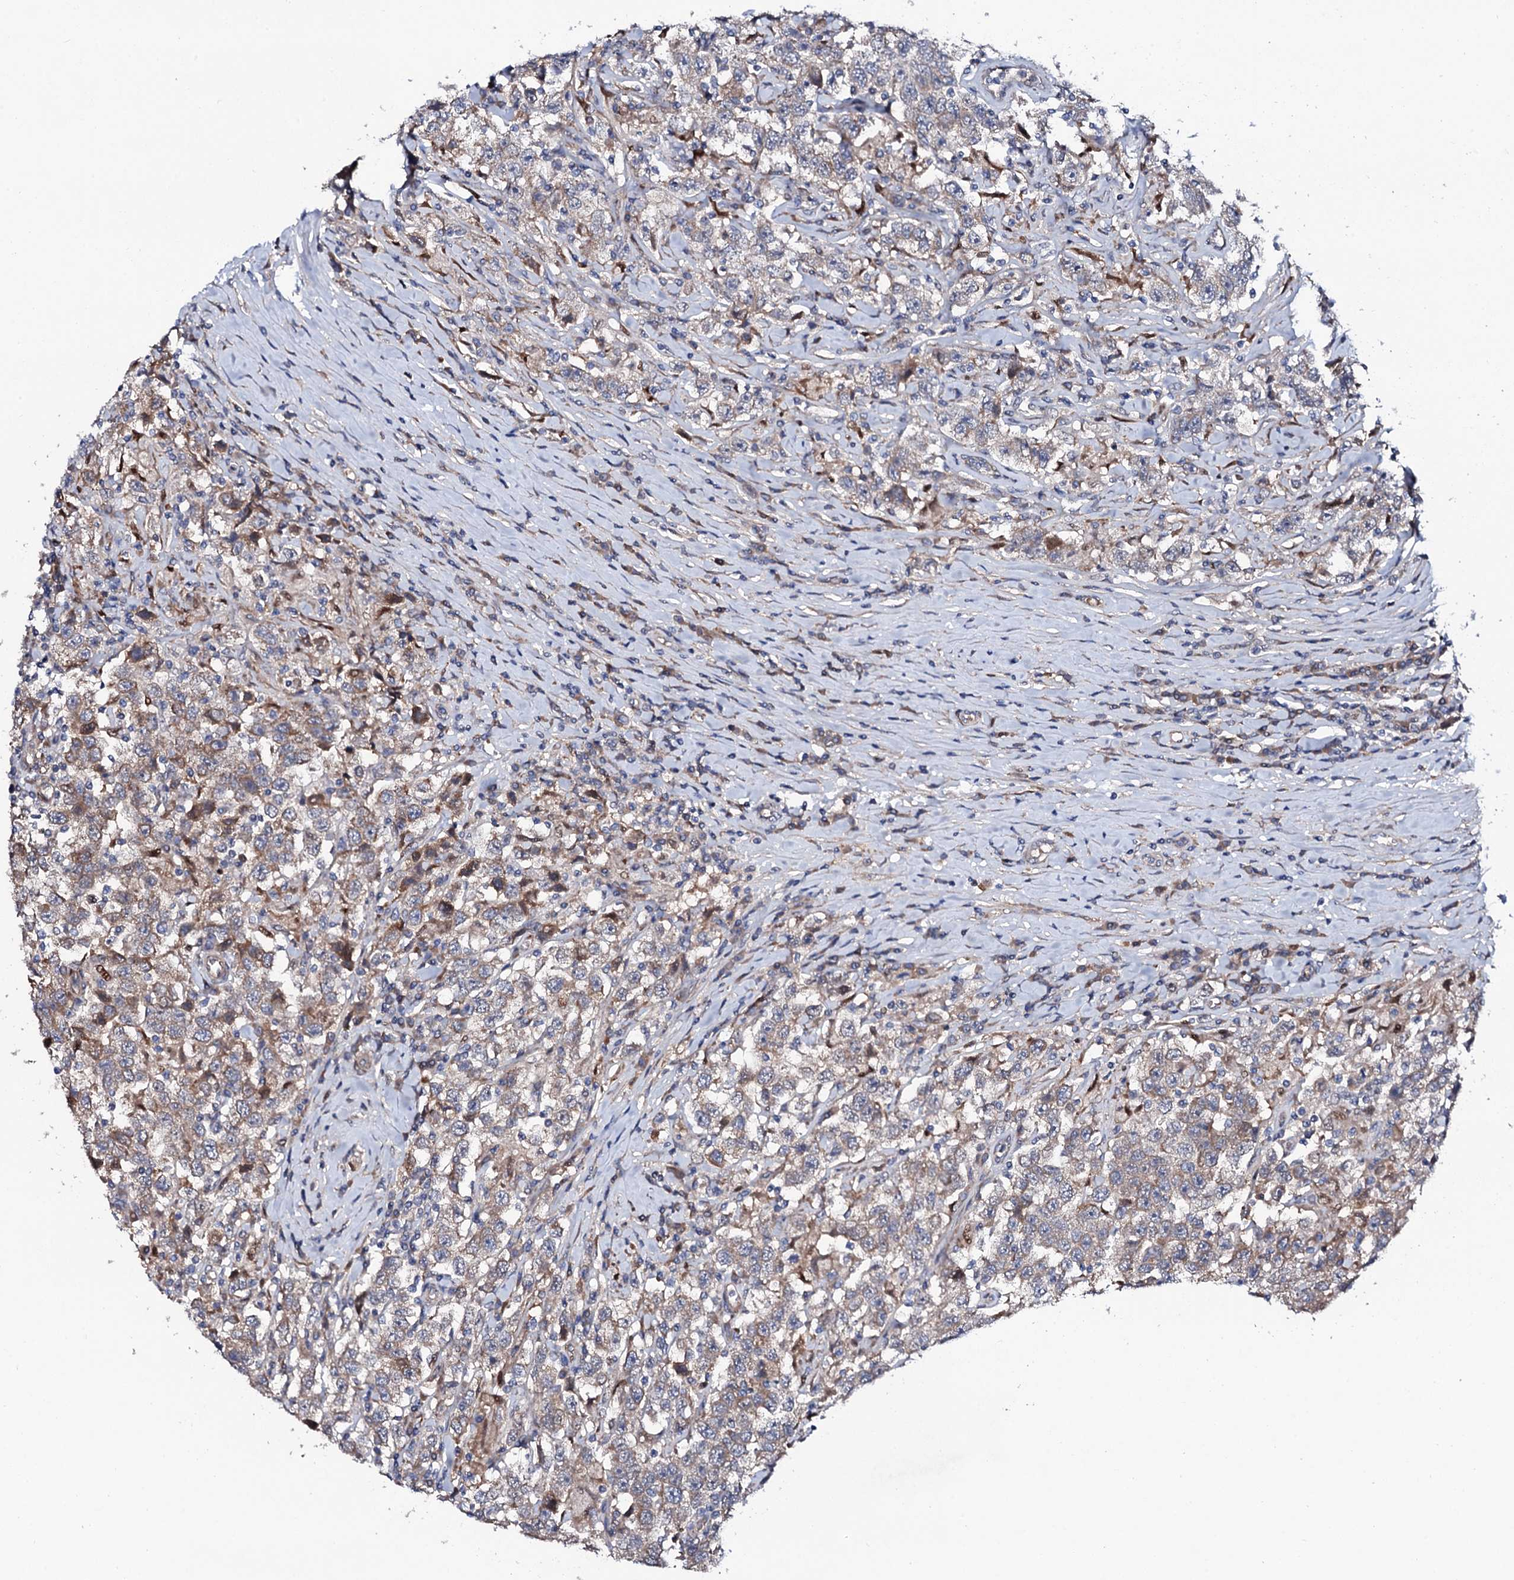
{"staining": {"intensity": "weak", "quantity": ">75%", "location": "cytoplasmic/membranous"}, "tissue": "testis cancer", "cell_type": "Tumor cells", "image_type": "cancer", "snomed": [{"axis": "morphology", "description": "Seminoma, NOS"}, {"axis": "topography", "description": "Testis"}], "caption": "High-magnification brightfield microscopy of testis cancer (seminoma) stained with DAB (3,3'-diaminobenzidine) (brown) and counterstained with hematoxylin (blue). tumor cells exhibit weak cytoplasmic/membranous staining is seen in approximately>75% of cells. Nuclei are stained in blue.", "gene": "PPP1R3D", "patient": {"sex": "male", "age": 41}}